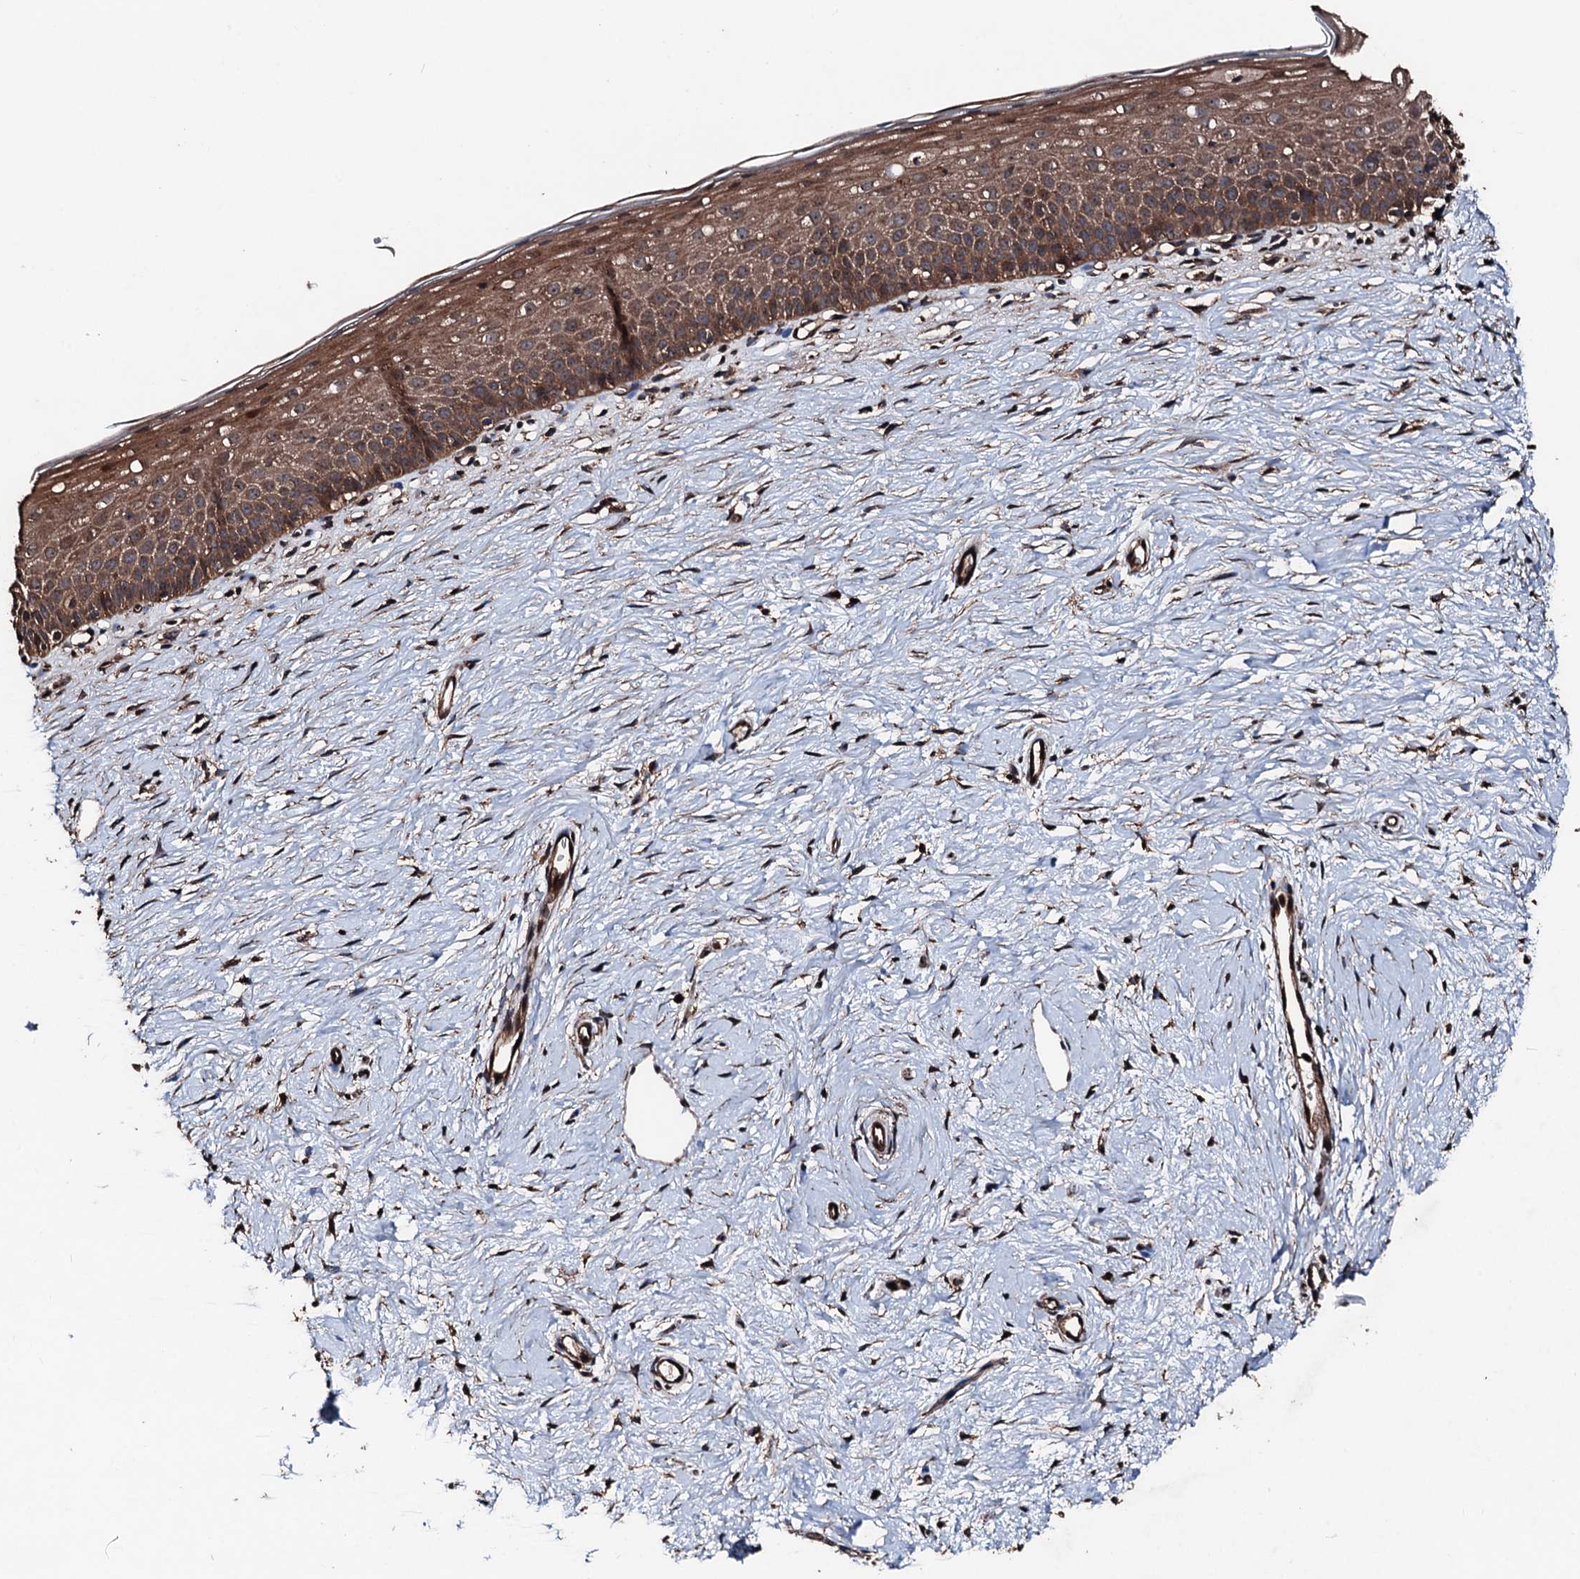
{"staining": {"intensity": "strong", "quantity": ">75%", "location": "cytoplasmic/membranous"}, "tissue": "cervix", "cell_type": "Glandular cells", "image_type": "normal", "snomed": [{"axis": "morphology", "description": "Normal tissue, NOS"}, {"axis": "topography", "description": "Cervix"}], "caption": "Brown immunohistochemical staining in normal cervix exhibits strong cytoplasmic/membranous positivity in approximately >75% of glandular cells.", "gene": "KIF18A", "patient": {"sex": "female", "age": 57}}